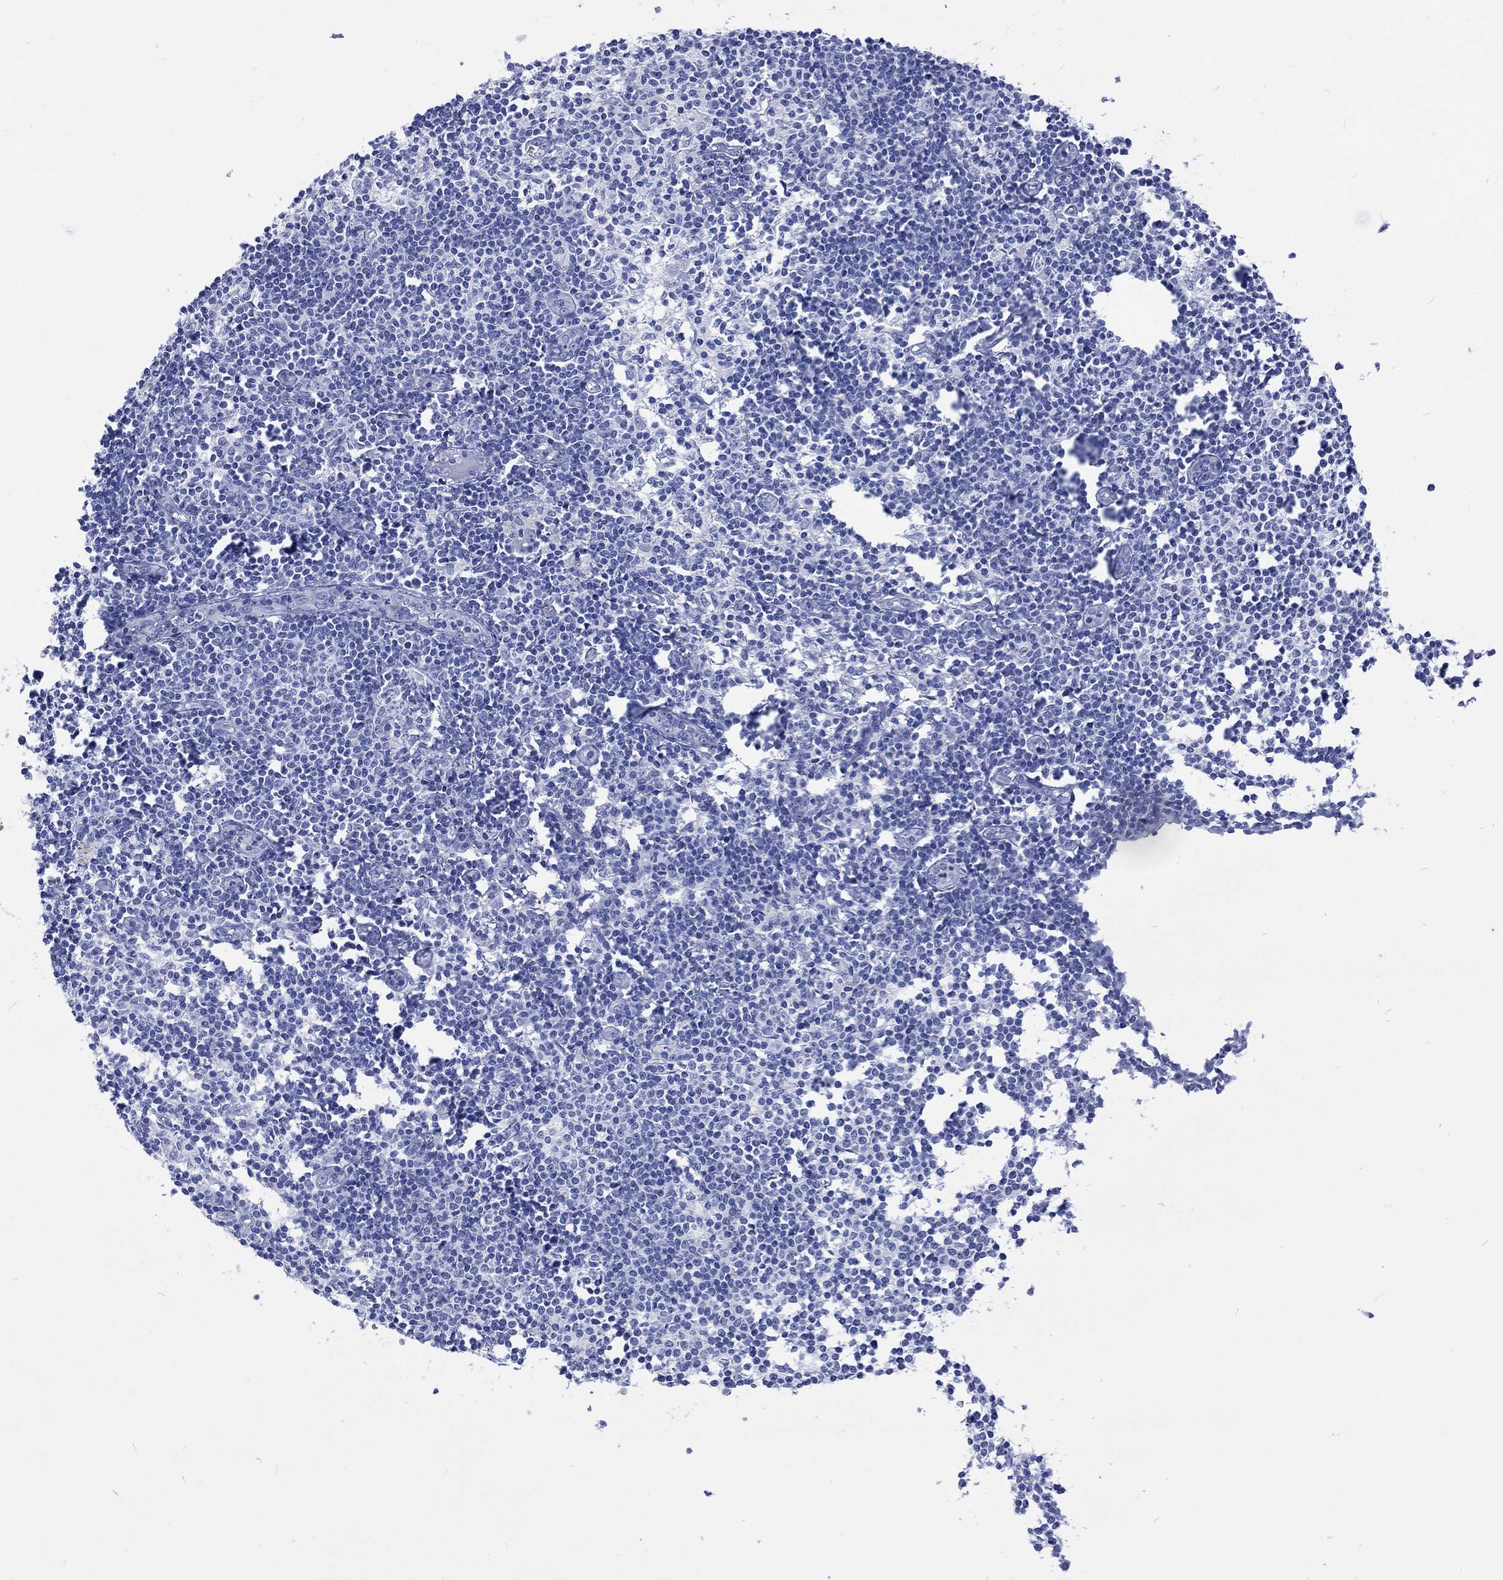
{"staining": {"intensity": "negative", "quantity": "none", "location": "none"}, "tissue": "lymph node", "cell_type": "Germinal center cells", "image_type": "normal", "snomed": [{"axis": "morphology", "description": "Normal tissue, NOS"}, {"axis": "topography", "description": "Lymph node"}], "caption": "The micrograph displays no significant positivity in germinal center cells of lymph node. (Brightfield microscopy of DAB (3,3'-diaminobenzidine) immunohistochemistry at high magnification).", "gene": "CELF4", "patient": {"sex": "male", "age": 59}}